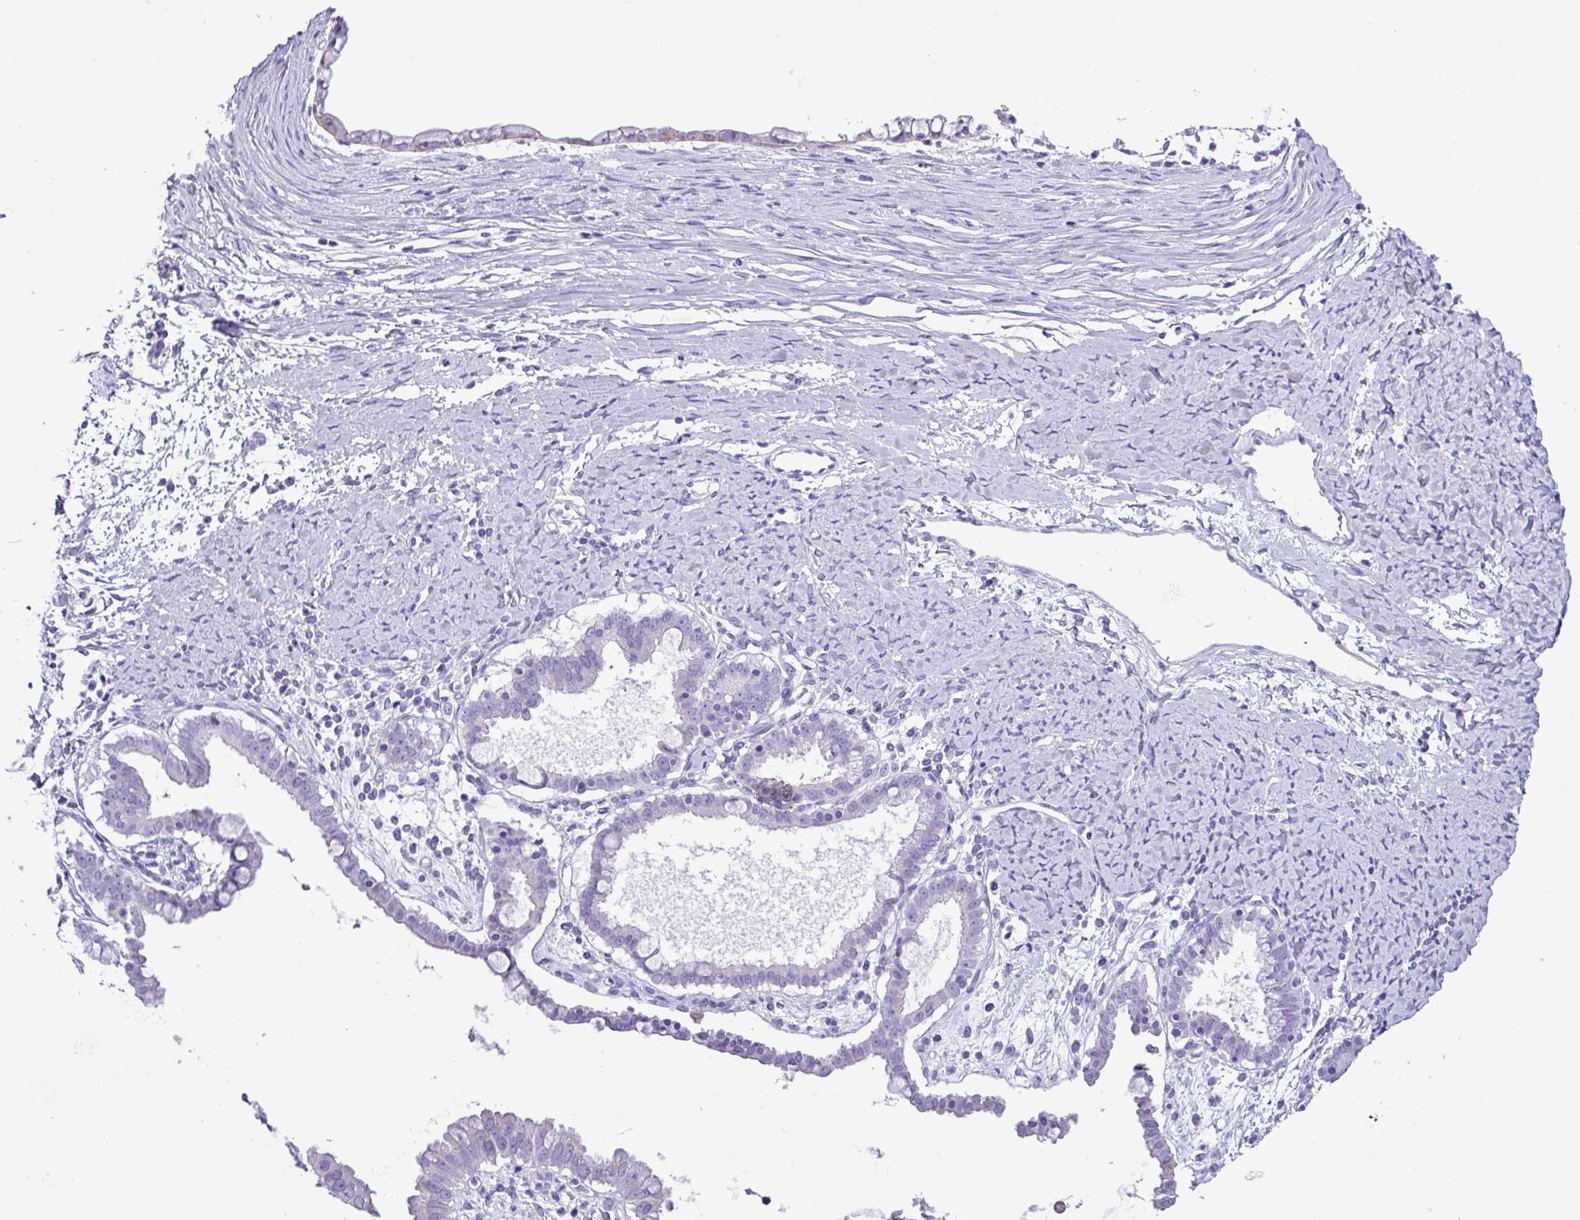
{"staining": {"intensity": "negative", "quantity": "none", "location": "none"}, "tissue": "ovarian cancer", "cell_type": "Tumor cells", "image_type": "cancer", "snomed": [{"axis": "morphology", "description": "Cystadenocarcinoma, mucinous, NOS"}, {"axis": "topography", "description": "Ovary"}], "caption": "Immunohistochemistry (IHC) photomicrograph of neoplastic tissue: mucinous cystadenocarcinoma (ovarian) stained with DAB (3,3'-diaminobenzidine) reveals no significant protein positivity in tumor cells.", "gene": "AGO3", "patient": {"sex": "female", "age": 61}}